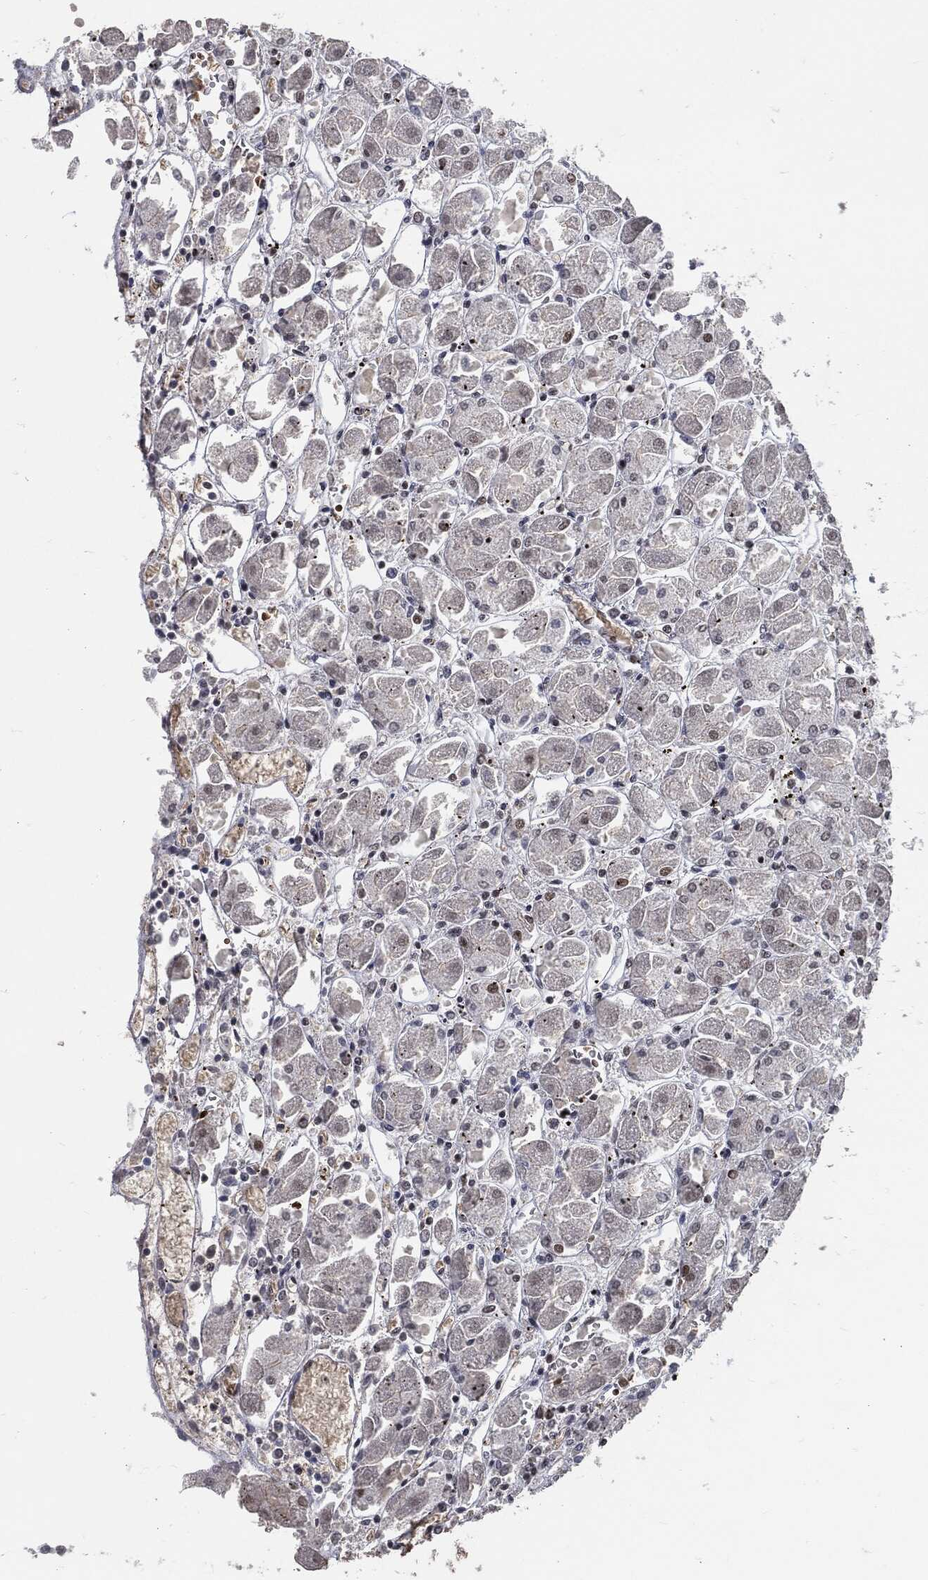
{"staining": {"intensity": "strong", "quantity": "<25%", "location": "nuclear"}, "tissue": "stomach", "cell_type": "Glandular cells", "image_type": "normal", "snomed": [{"axis": "morphology", "description": "Normal tissue, NOS"}, {"axis": "topography", "description": "Stomach"}], "caption": "IHC of unremarkable human stomach displays medium levels of strong nuclear expression in about <25% of glandular cells. (DAB IHC, brown staining for protein, blue staining for nuclei).", "gene": "ANXA1", "patient": {"sex": "male", "age": 70}}